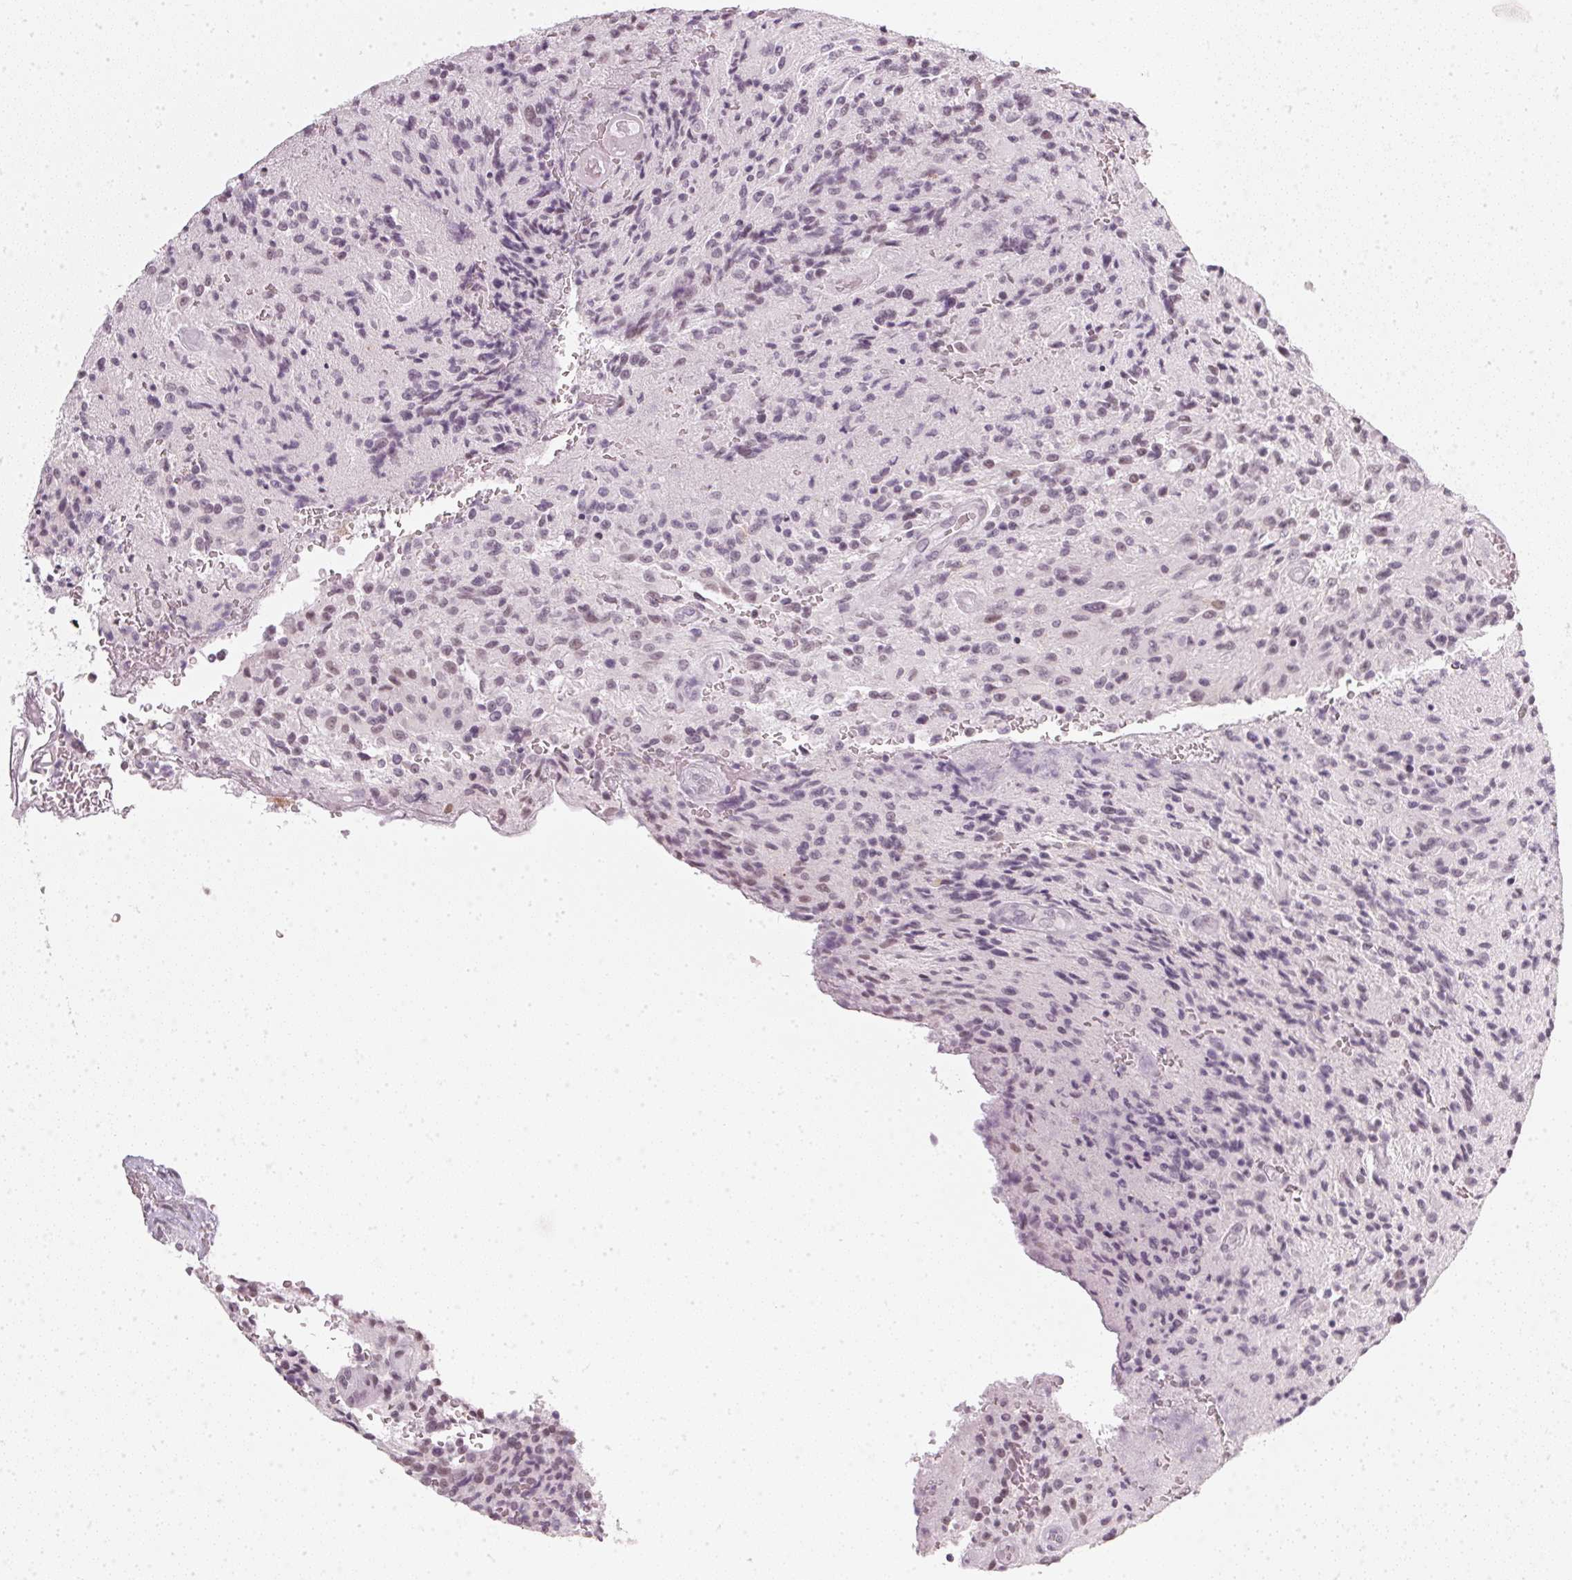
{"staining": {"intensity": "negative", "quantity": "none", "location": "none"}, "tissue": "glioma", "cell_type": "Tumor cells", "image_type": "cancer", "snomed": [{"axis": "morphology", "description": "Normal tissue, NOS"}, {"axis": "morphology", "description": "Glioma, malignant, High grade"}, {"axis": "topography", "description": "Cerebral cortex"}], "caption": "The immunohistochemistry (IHC) histopathology image has no significant positivity in tumor cells of malignant high-grade glioma tissue.", "gene": "DNAJC6", "patient": {"sex": "male", "age": 56}}